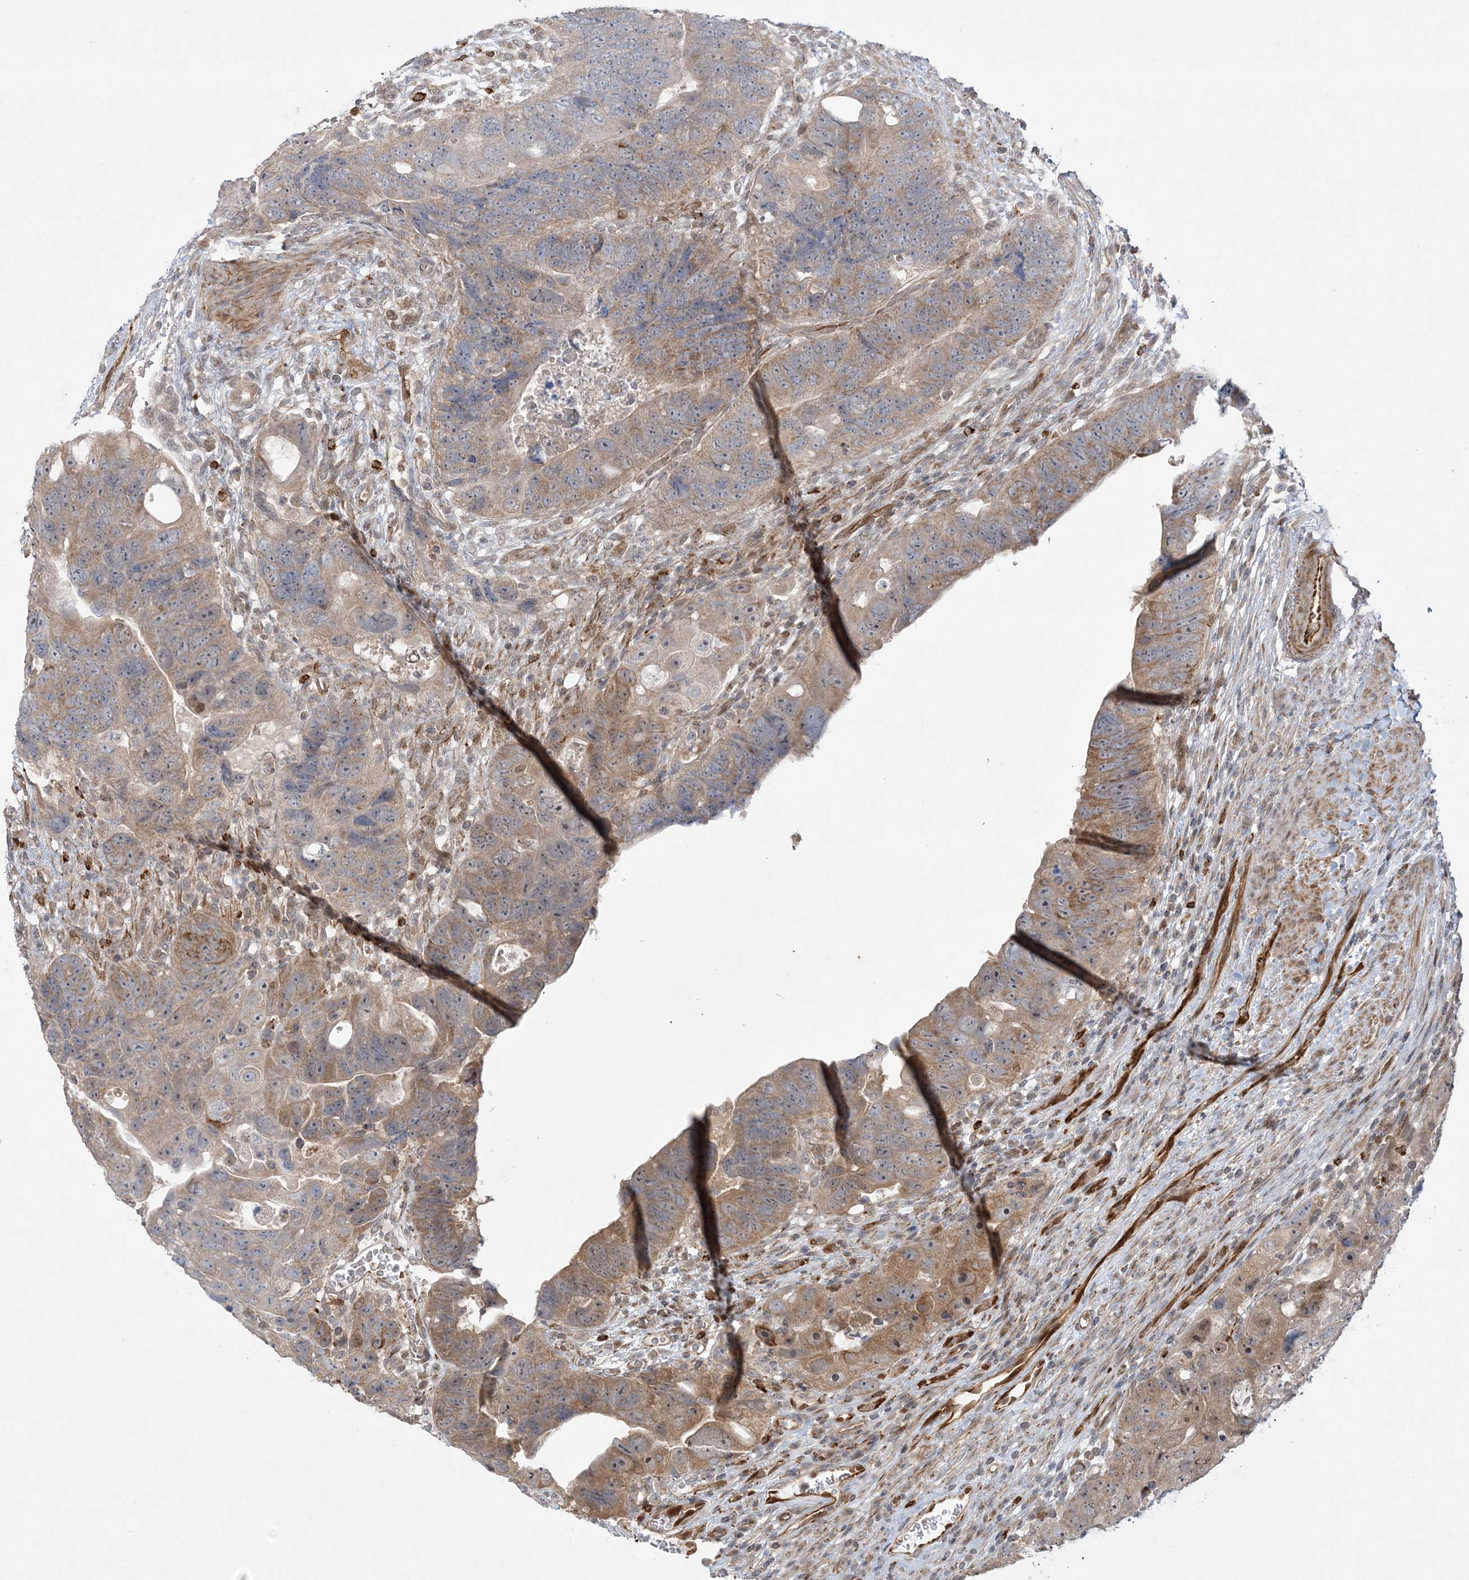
{"staining": {"intensity": "moderate", "quantity": ">75%", "location": "cytoplasmic/membranous,nuclear"}, "tissue": "colorectal cancer", "cell_type": "Tumor cells", "image_type": "cancer", "snomed": [{"axis": "morphology", "description": "Adenocarcinoma, NOS"}, {"axis": "topography", "description": "Rectum"}], "caption": "Immunohistochemistry (IHC) photomicrograph of human colorectal cancer stained for a protein (brown), which reveals medium levels of moderate cytoplasmic/membranous and nuclear expression in approximately >75% of tumor cells.", "gene": "INPP1", "patient": {"sex": "male", "age": 59}}